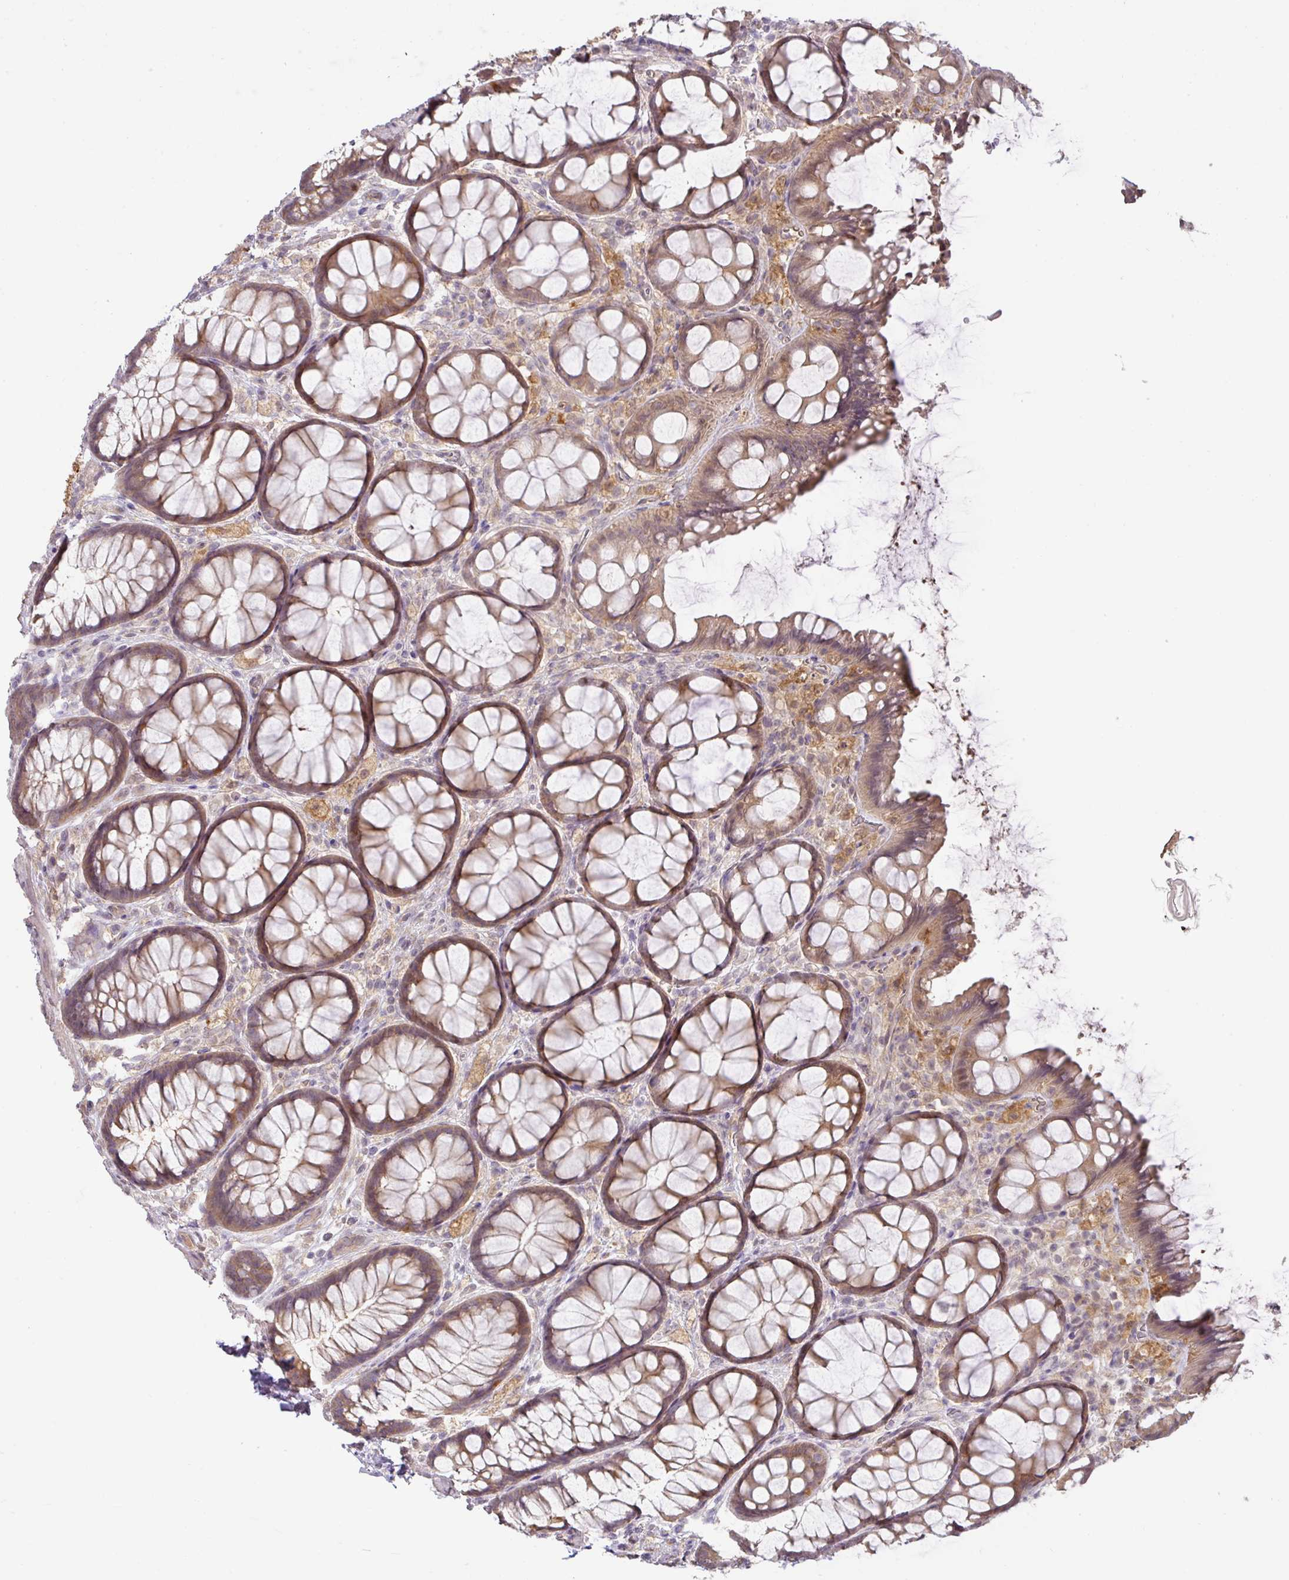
{"staining": {"intensity": "moderate", "quantity": ">75%", "location": "cytoplasmic/membranous"}, "tissue": "rectum", "cell_type": "Glandular cells", "image_type": "normal", "snomed": [{"axis": "morphology", "description": "Normal tissue, NOS"}, {"axis": "topography", "description": "Rectum"}], "caption": "IHC of unremarkable human rectum exhibits medium levels of moderate cytoplasmic/membranous staining in approximately >75% of glandular cells.", "gene": "GCNT7", "patient": {"sex": "female", "age": 67}}